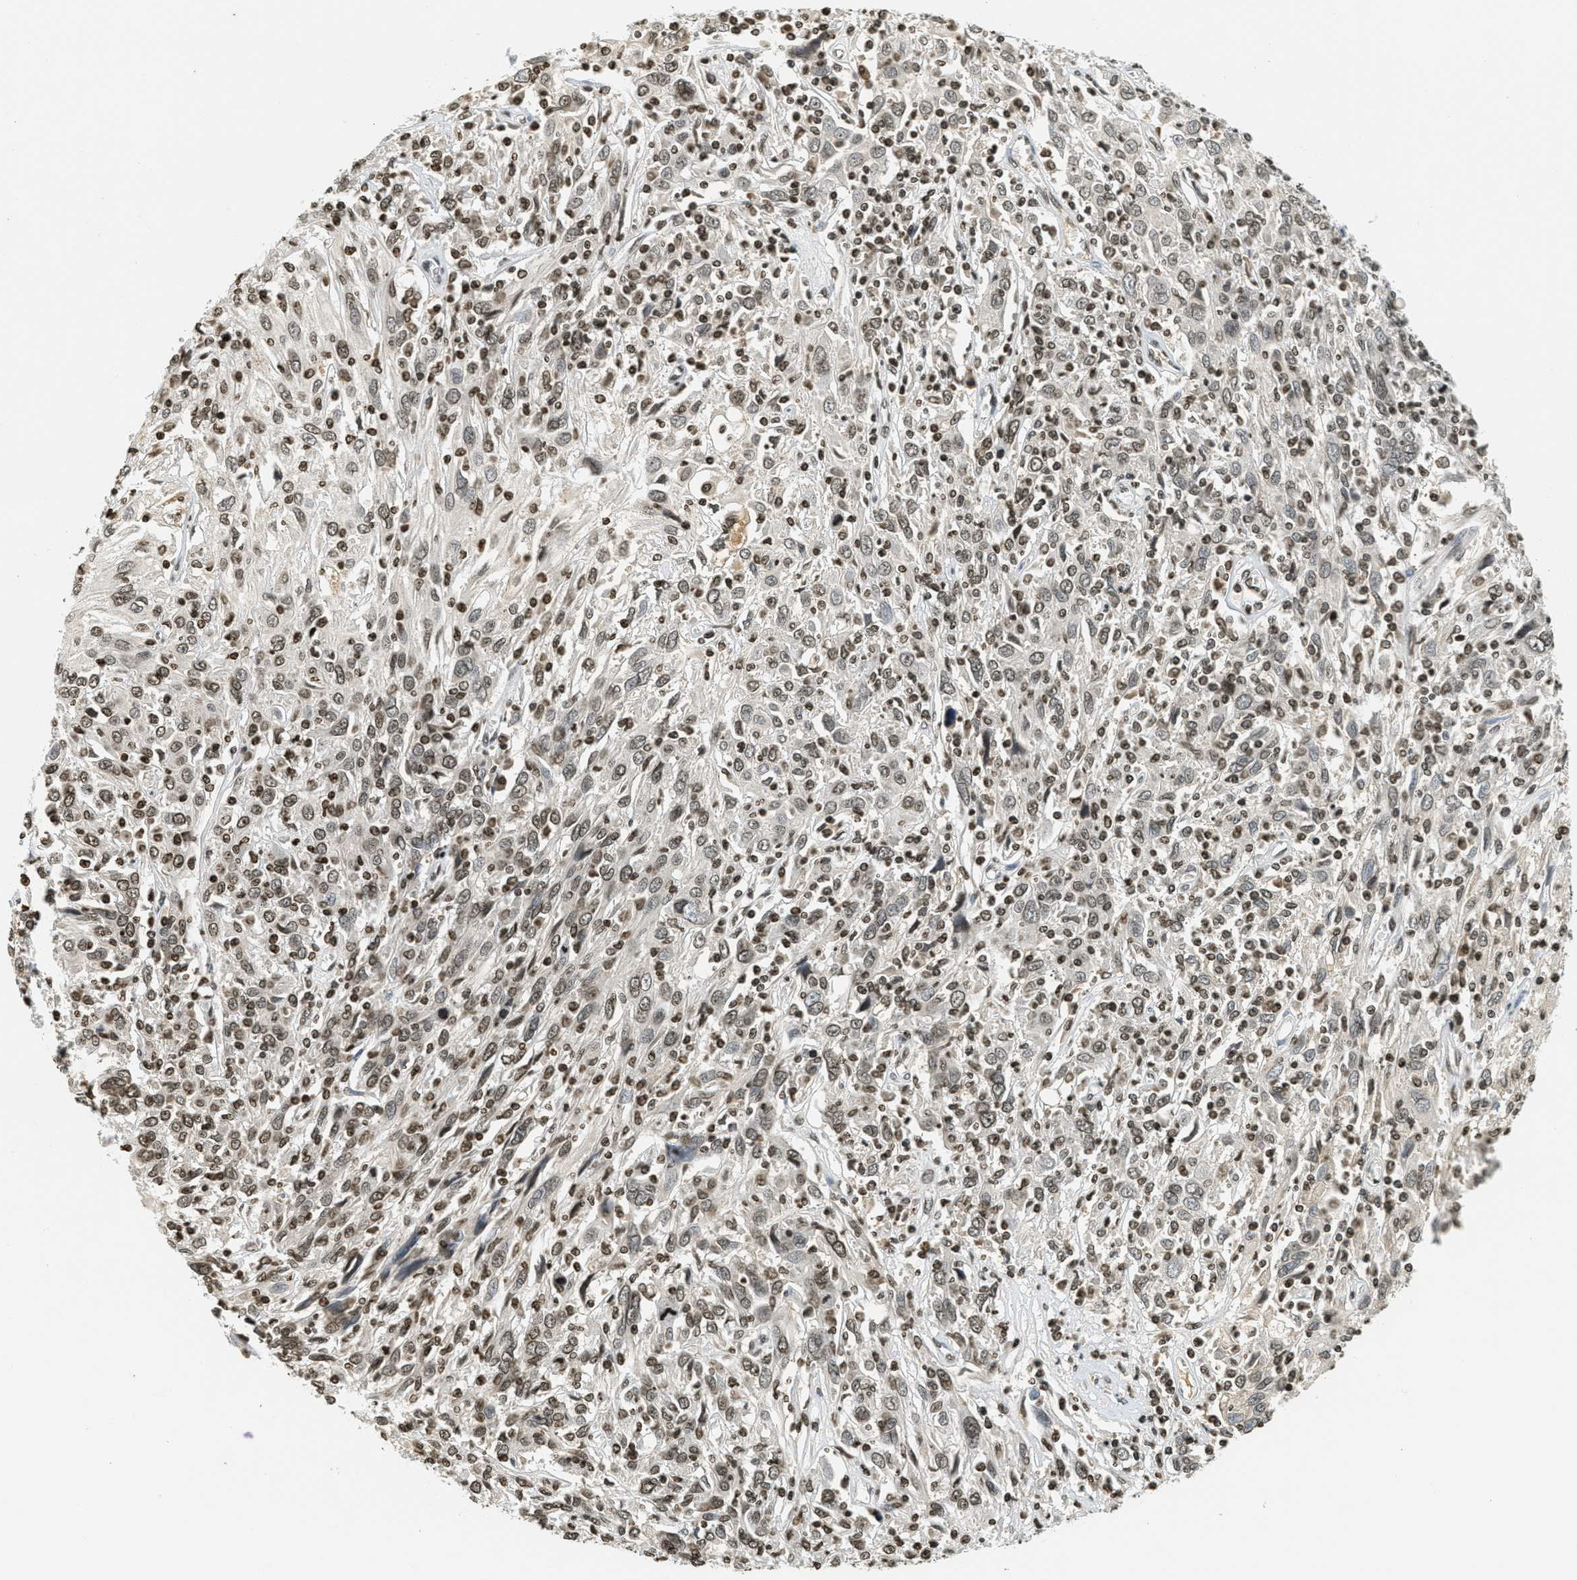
{"staining": {"intensity": "moderate", "quantity": ">75%", "location": "nuclear"}, "tissue": "cervical cancer", "cell_type": "Tumor cells", "image_type": "cancer", "snomed": [{"axis": "morphology", "description": "Squamous cell carcinoma, NOS"}, {"axis": "topography", "description": "Cervix"}], "caption": "About >75% of tumor cells in human squamous cell carcinoma (cervical) display moderate nuclear protein positivity as visualized by brown immunohistochemical staining.", "gene": "LDB2", "patient": {"sex": "female", "age": 46}}